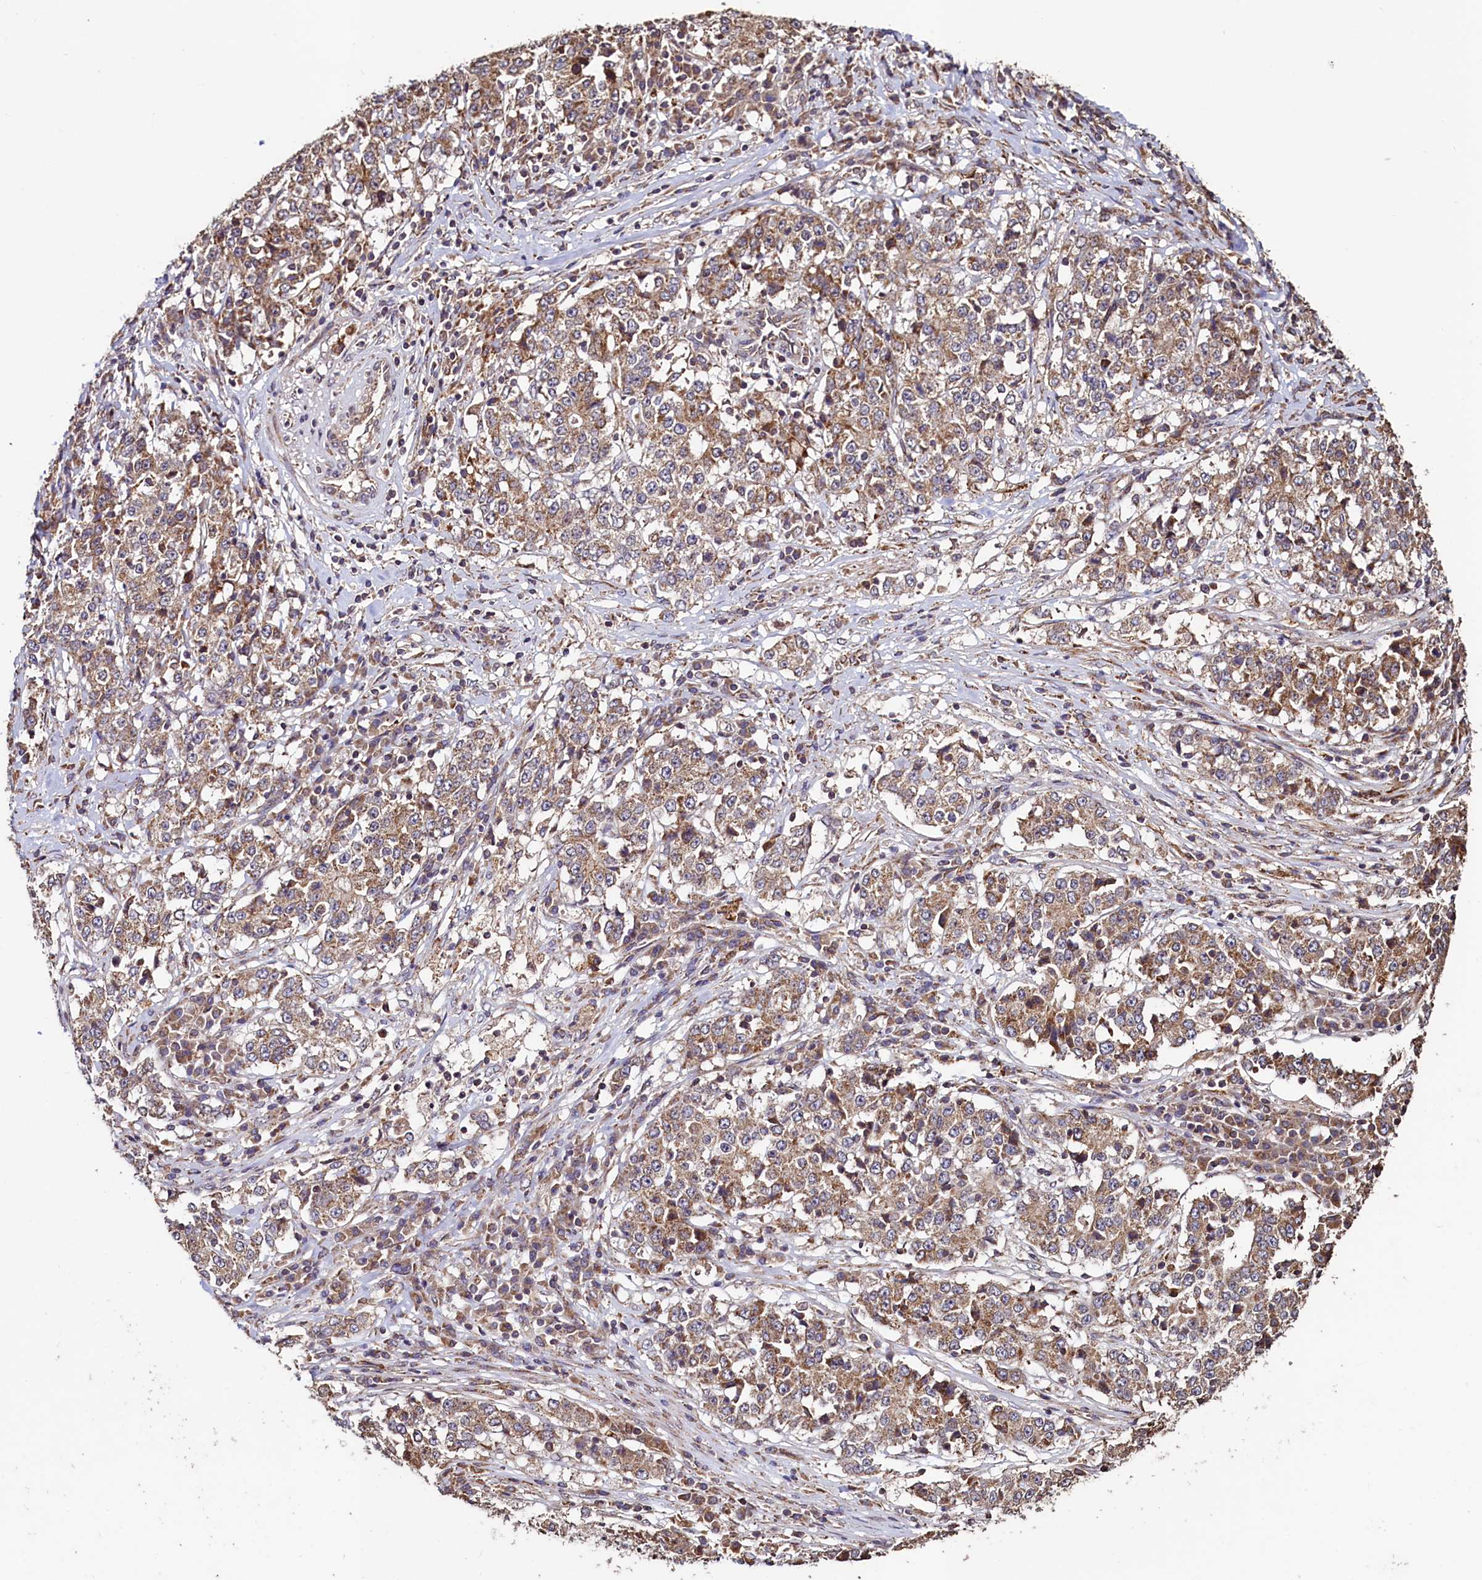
{"staining": {"intensity": "moderate", "quantity": ">75%", "location": "cytoplasmic/membranous"}, "tissue": "stomach cancer", "cell_type": "Tumor cells", "image_type": "cancer", "snomed": [{"axis": "morphology", "description": "Adenocarcinoma, NOS"}, {"axis": "topography", "description": "Stomach"}], "caption": "Immunohistochemistry (IHC) of stomach adenocarcinoma displays medium levels of moderate cytoplasmic/membranous positivity in approximately >75% of tumor cells.", "gene": "RBFA", "patient": {"sex": "male", "age": 59}}